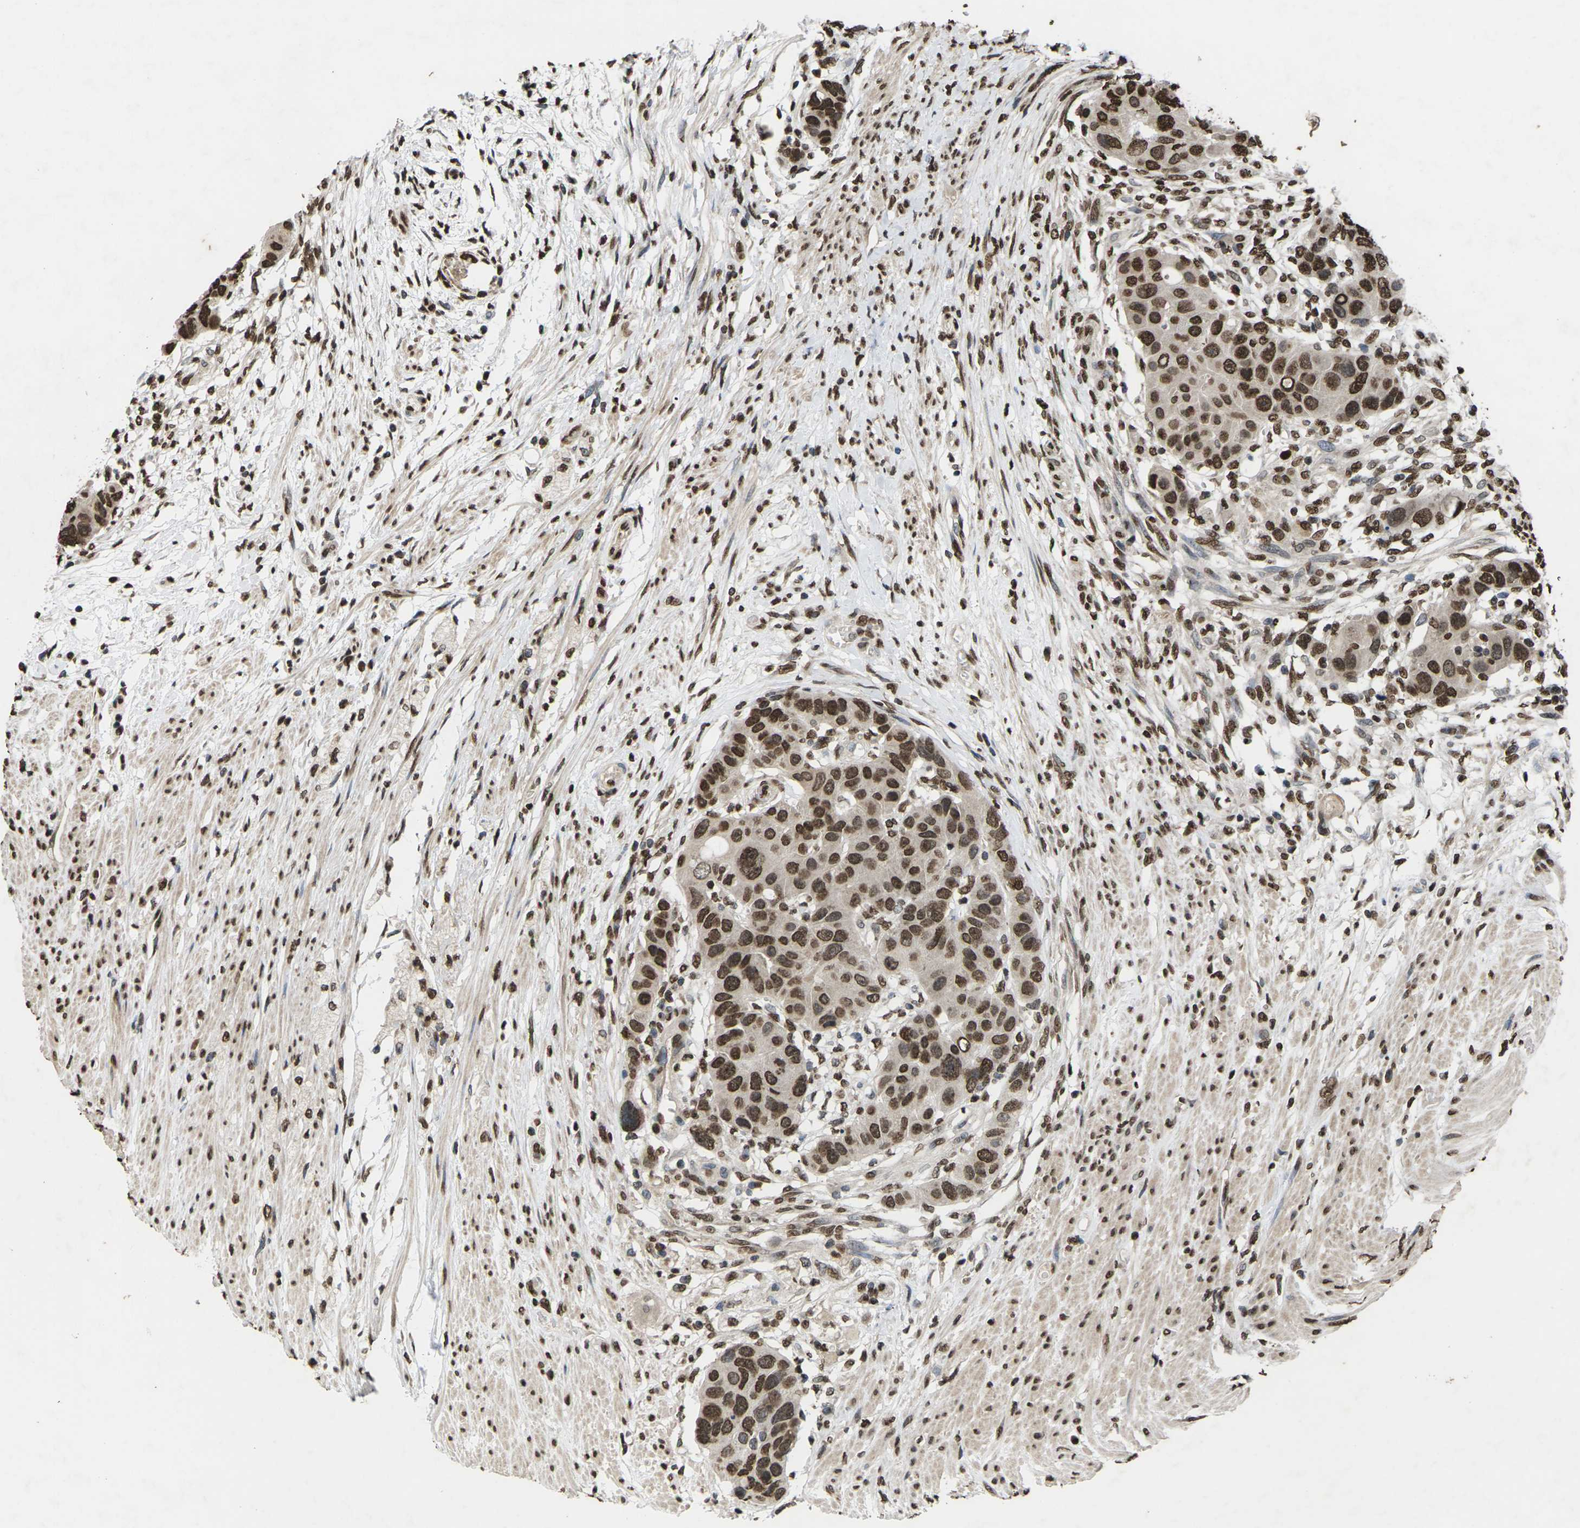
{"staining": {"intensity": "strong", "quantity": ">75%", "location": "nuclear"}, "tissue": "colorectal cancer", "cell_type": "Tumor cells", "image_type": "cancer", "snomed": [{"axis": "morphology", "description": "Adenocarcinoma, NOS"}, {"axis": "topography", "description": "Rectum"}], "caption": "A photomicrograph of human colorectal adenocarcinoma stained for a protein exhibits strong nuclear brown staining in tumor cells. Using DAB (brown) and hematoxylin (blue) stains, captured at high magnification using brightfield microscopy.", "gene": "EMSY", "patient": {"sex": "male", "age": 51}}